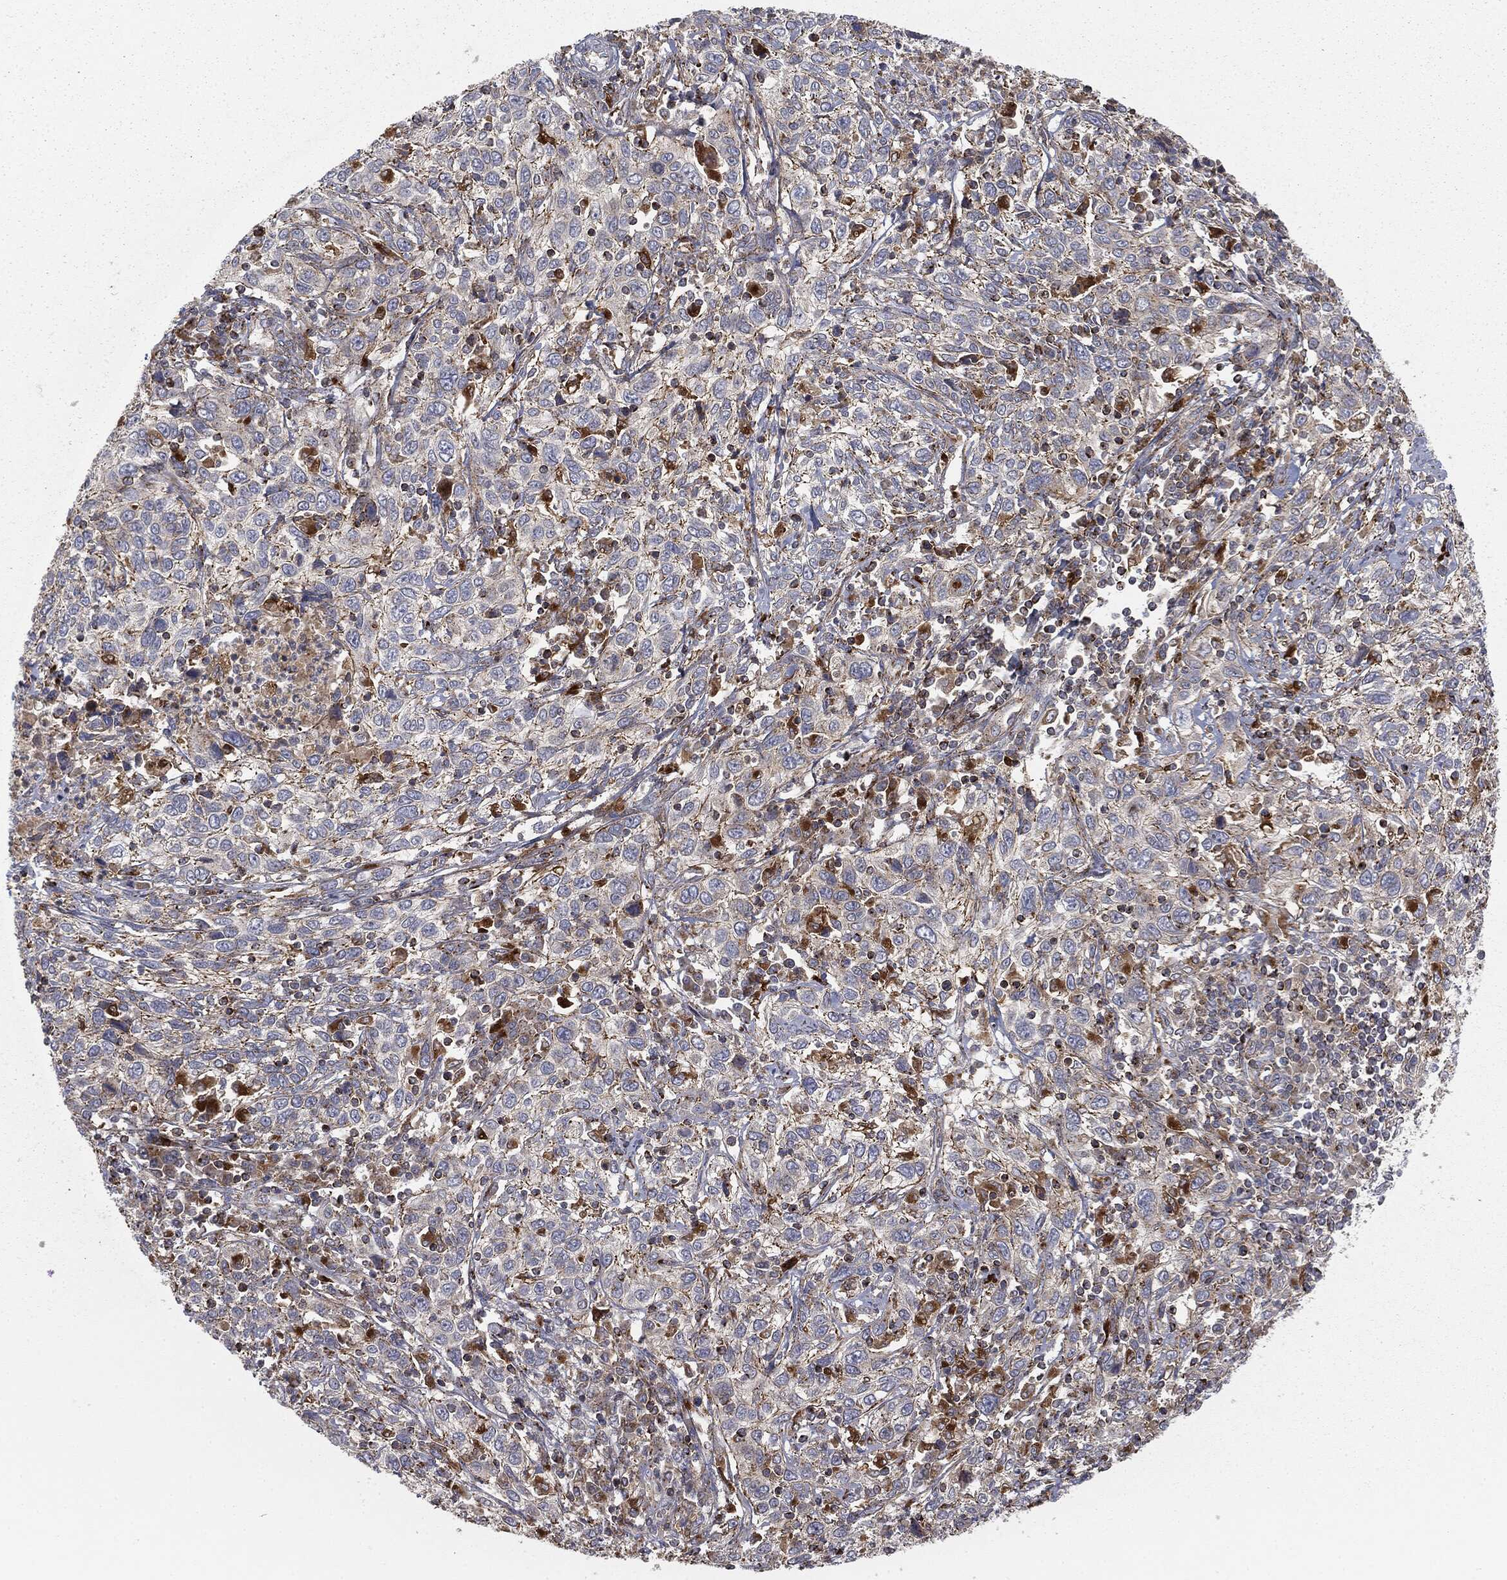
{"staining": {"intensity": "negative", "quantity": "none", "location": "none"}, "tissue": "cervical cancer", "cell_type": "Tumor cells", "image_type": "cancer", "snomed": [{"axis": "morphology", "description": "Squamous cell carcinoma, NOS"}, {"axis": "topography", "description": "Cervix"}], "caption": "Cervical cancer was stained to show a protein in brown. There is no significant staining in tumor cells.", "gene": "CTSA", "patient": {"sex": "female", "age": 46}}